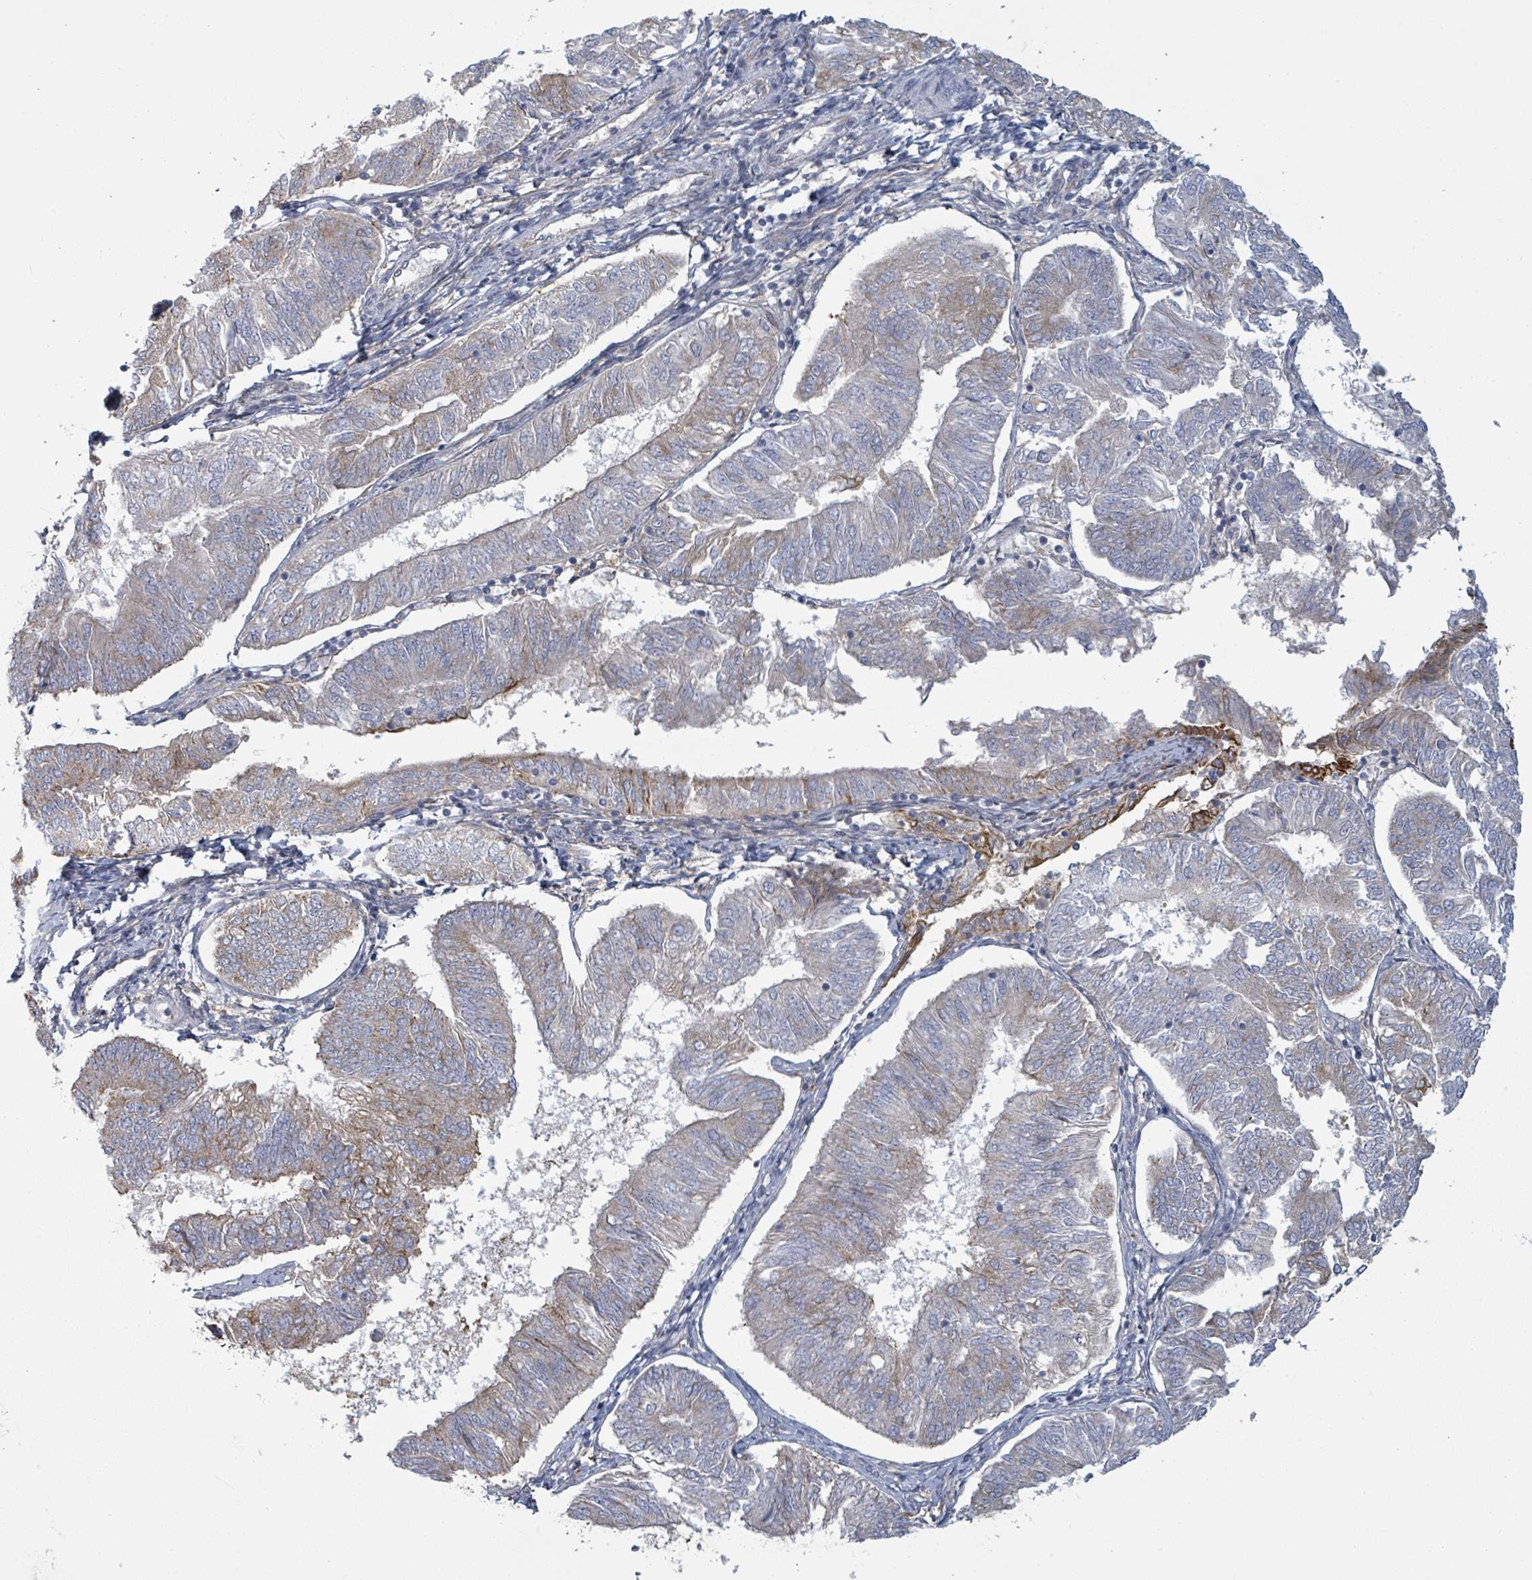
{"staining": {"intensity": "weak", "quantity": "25%-75%", "location": "cytoplasmic/membranous"}, "tissue": "endometrial cancer", "cell_type": "Tumor cells", "image_type": "cancer", "snomed": [{"axis": "morphology", "description": "Adenocarcinoma, NOS"}, {"axis": "topography", "description": "Endometrium"}], "caption": "DAB (3,3'-diaminobenzidine) immunohistochemical staining of human adenocarcinoma (endometrial) demonstrates weak cytoplasmic/membranous protein expression in about 25%-75% of tumor cells.", "gene": "COL13A1", "patient": {"sex": "female", "age": 58}}